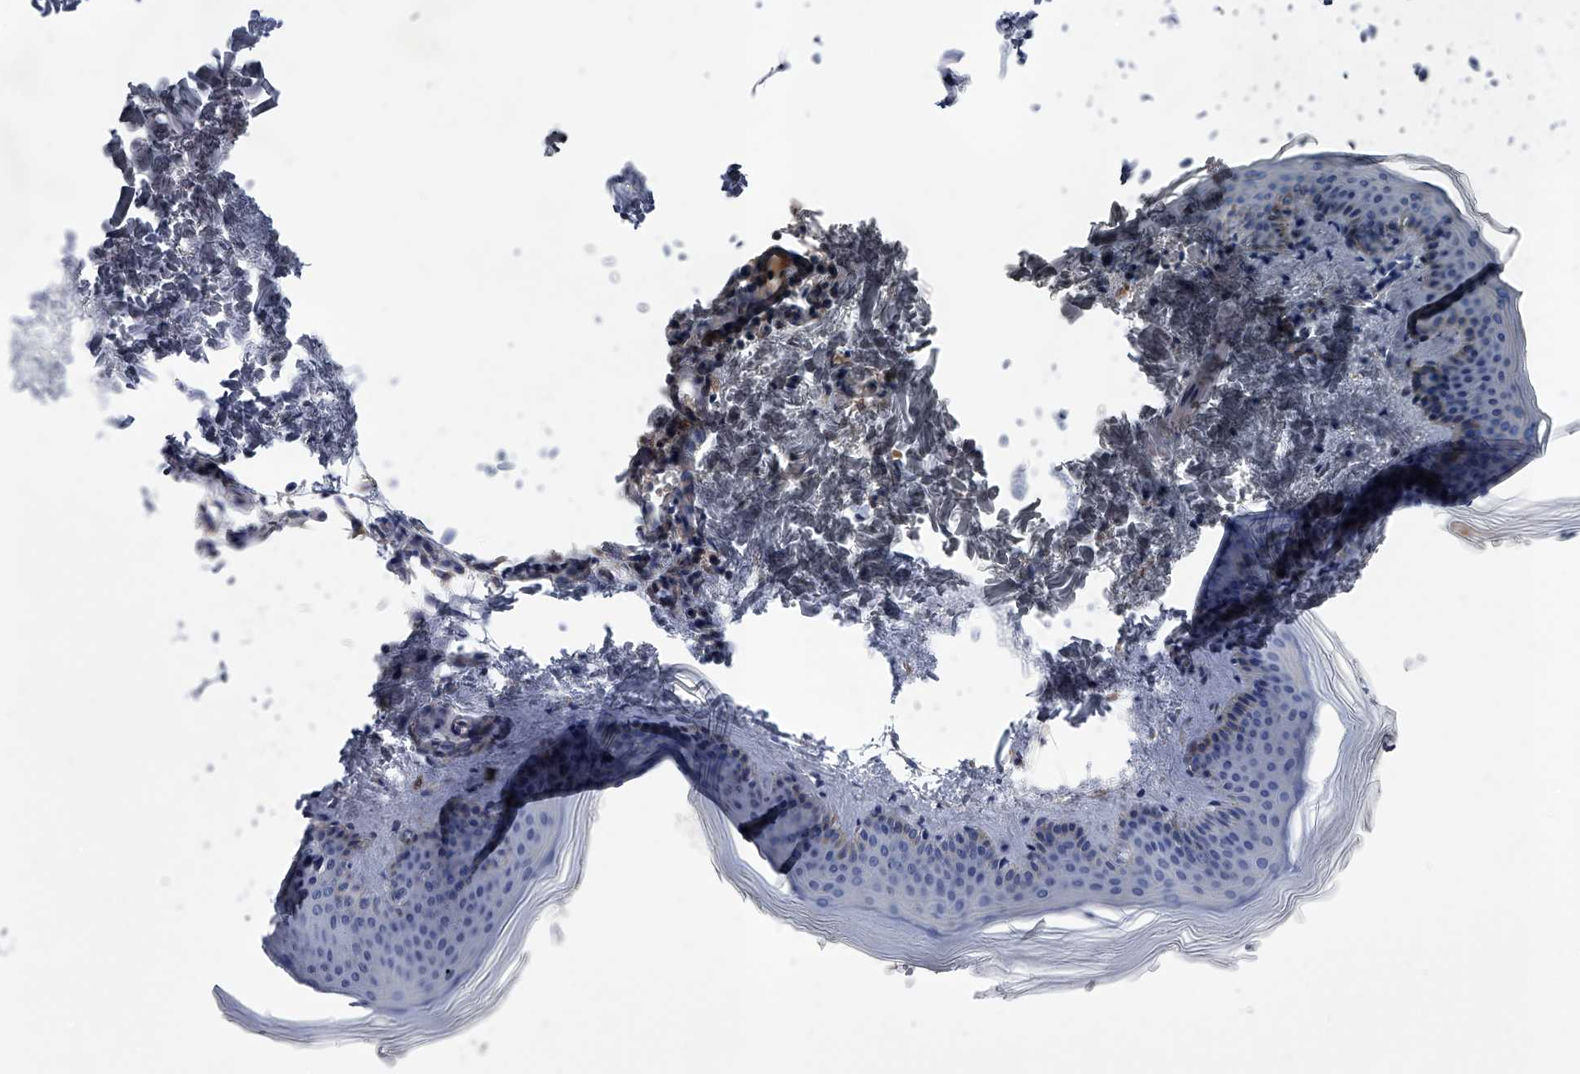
{"staining": {"intensity": "negative", "quantity": "none", "location": "none"}, "tissue": "skin", "cell_type": "Fibroblasts", "image_type": "normal", "snomed": [{"axis": "morphology", "description": "Normal tissue, NOS"}, {"axis": "topography", "description": "Skin"}], "caption": "Photomicrograph shows no protein staining in fibroblasts of normal skin.", "gene": "EFCAB7", "patient": {"sex": "female", "age": 27}}